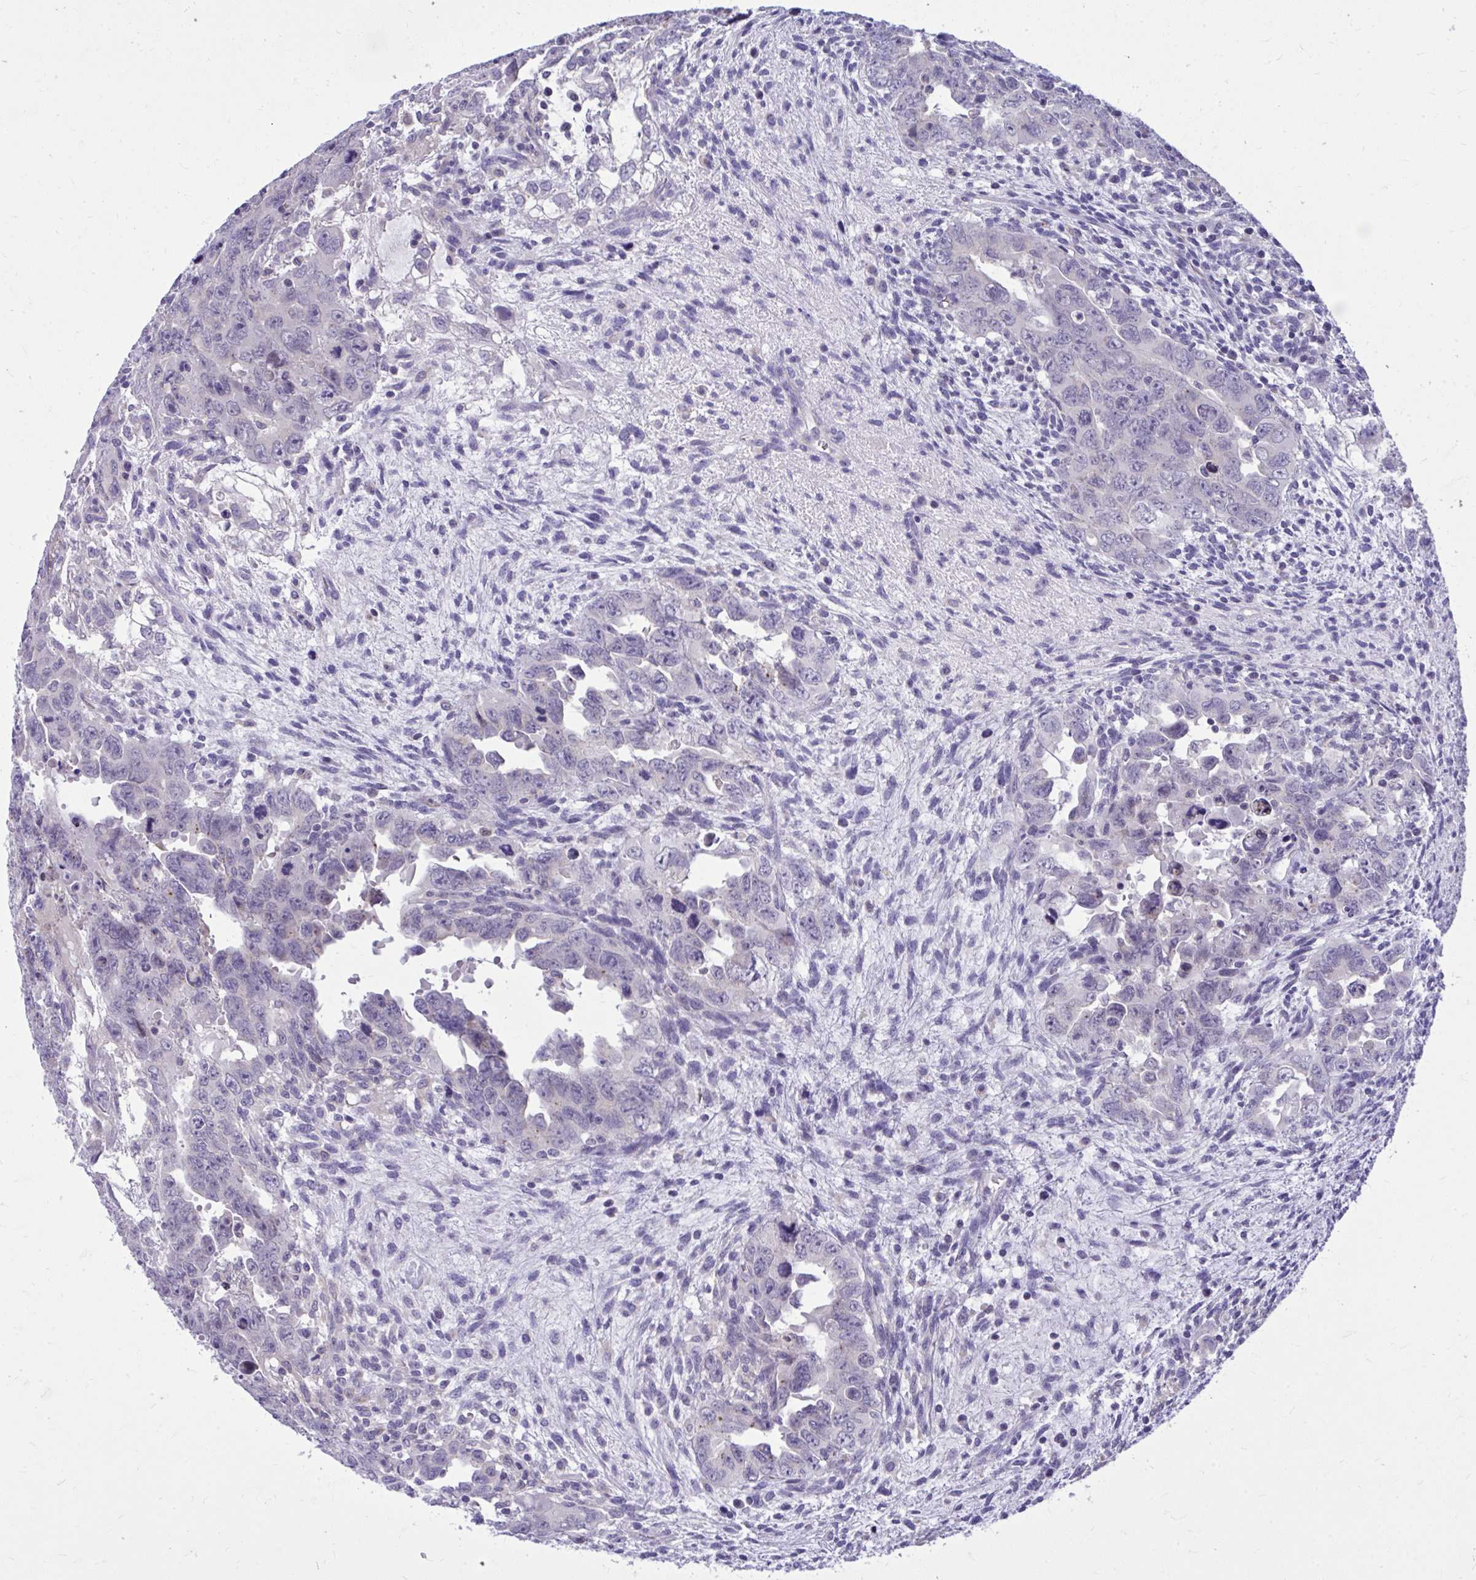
{"staining": {"intensity": "negative", "quantity": "none", "location": "none"}, "tissue": "testis cancer", "cell_type": "Tumor cells", "image_type": "cancer", "snomed": [{"axis": "morphology", "description": "Carcinoma, Embryonal, NOS"}, {"axis": "topography", "description": "Testis"}], "caption": "Tumor cells show no significant positivity in testis cancer (embryonal carcinoma).", "gene": "DPY19L1", "patient": {"sex": "male", "age": 24}}